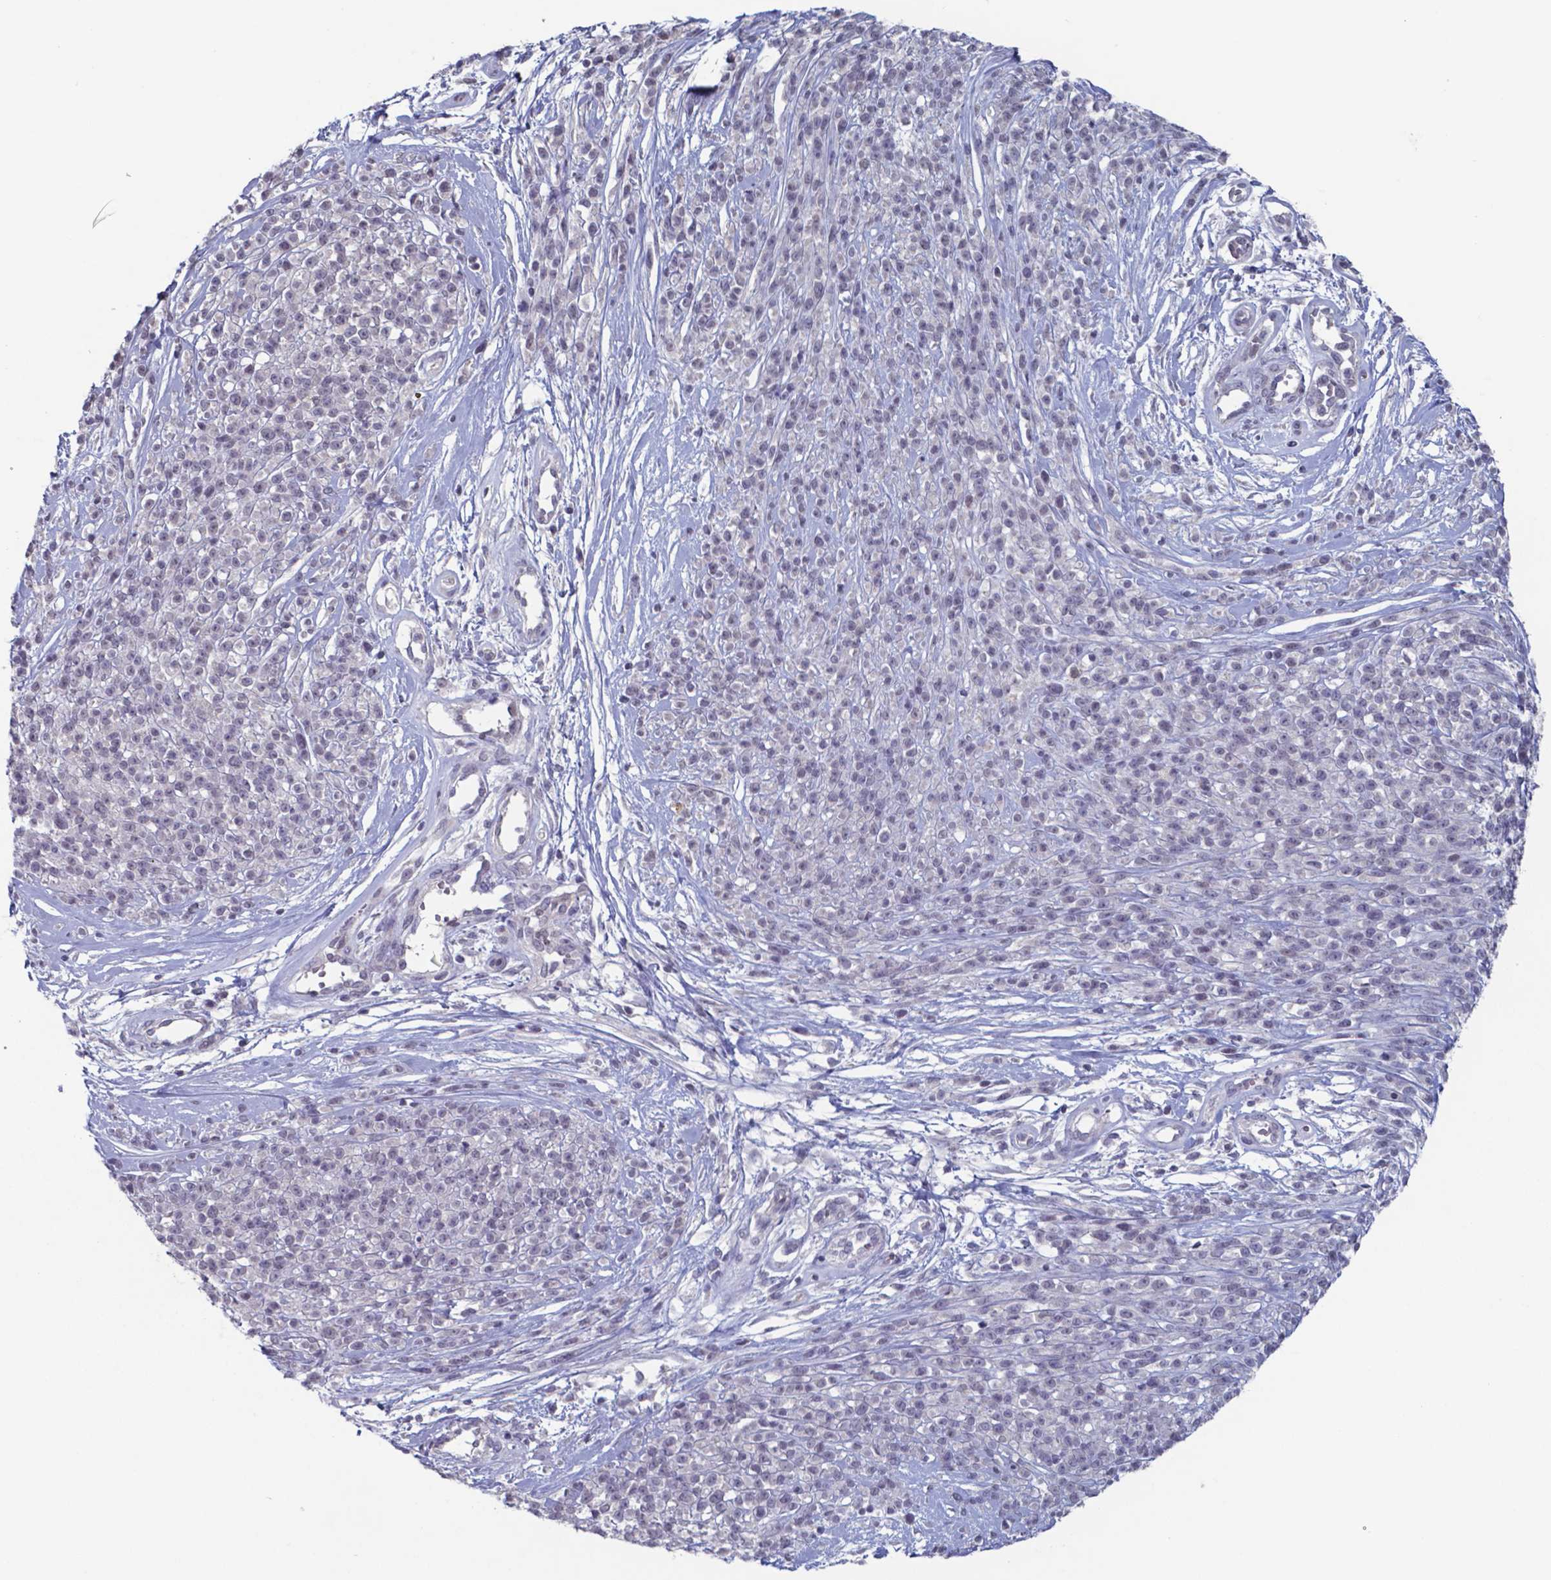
{"staining": {"intensity": "negative", "quantity": "none", "location": "none"}, "tissue": "melanoma", "cell_type": "Tumor cells", "image_type": "cancer", "snomed": [{"axis": "morphology", "description": "Malignant melanoma, NOS"}, {"axis": "topography", "description": "Skin"}, {"axis": "topography", "description": "Skin of trunk"}], "caption": "This is an IHC histopathology image of human malignant melanoma. There is no expression in tumor cells.", "gene": "TDP2", "patient": {"sex": "male", "age": 74}}